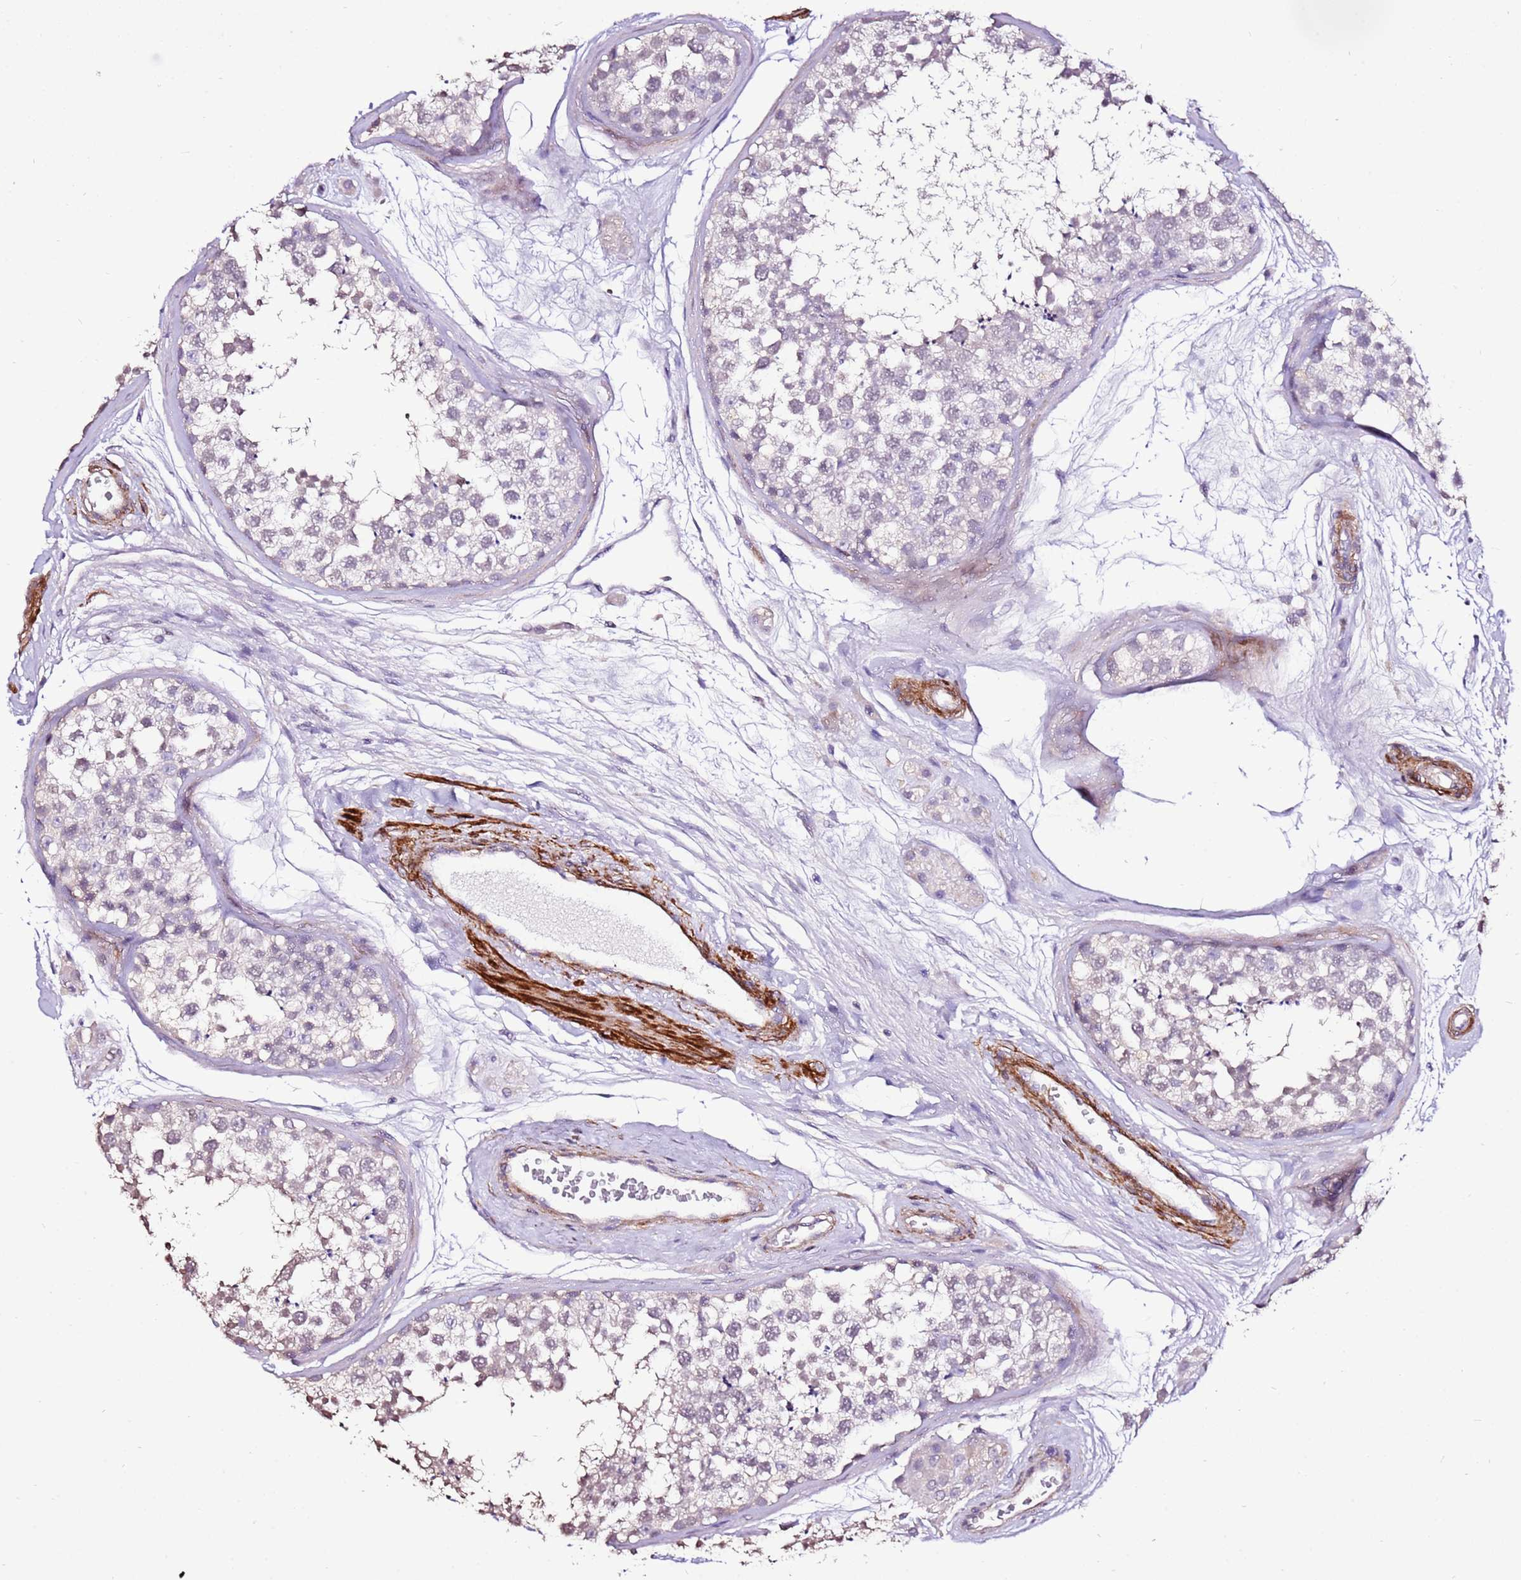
{"staining": {"intensity": "negative", "quantity": "none", "location": "none"}, "tissue": "testis", "cell_type": "Cells in seminiferous ducts", "image_type": "normal", "snomed": [{"axis": "morphology", "description": "Normal tissue, NOS"}, {"axis": "topography", "description": "Testis"}], "caption": "The photomicrograph displays no significant expression in cells in seminiferous ducts of testis.", "gene": "ART5", "patient": {"sex": "male", "age": 56}}